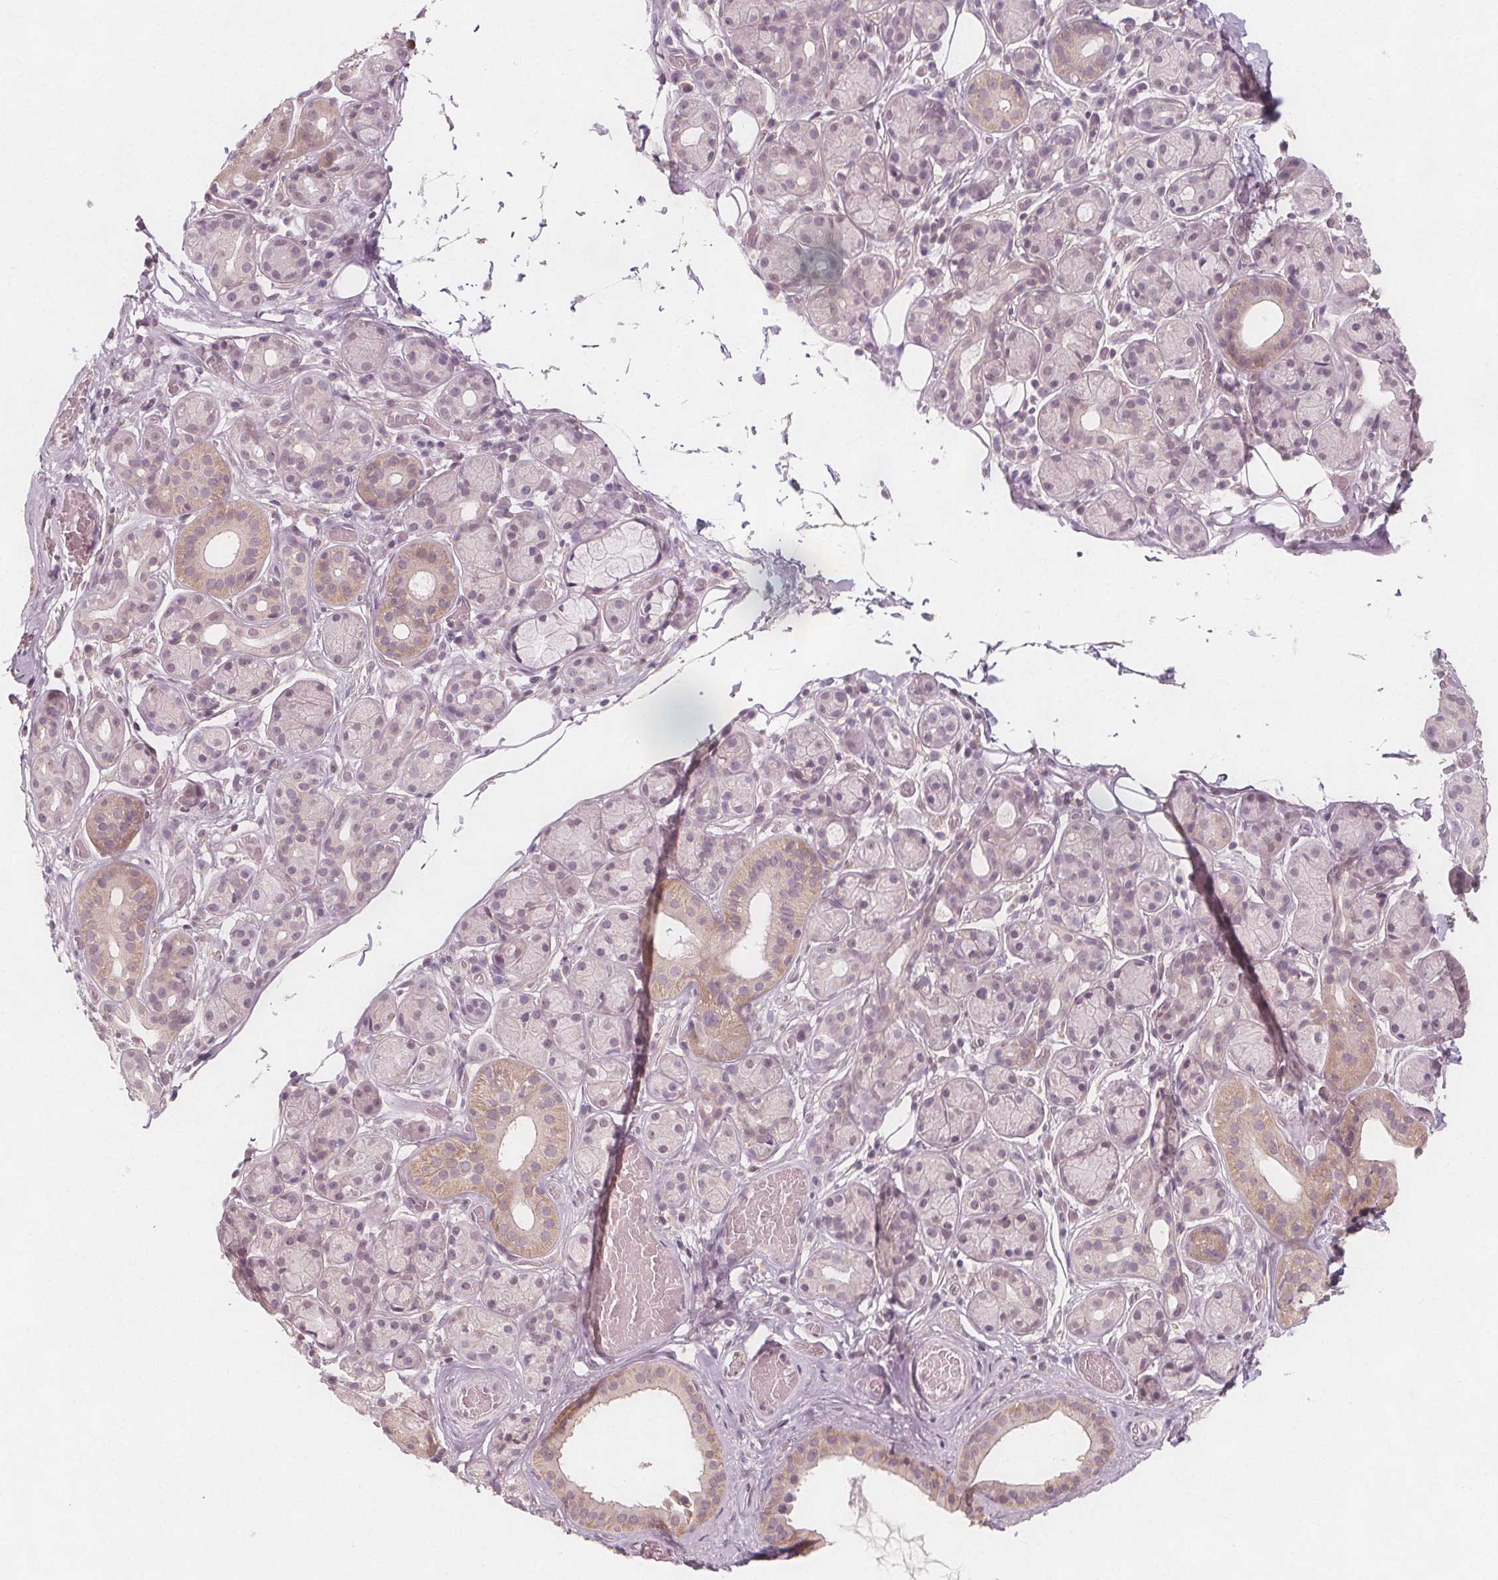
{"staining": {"intensity": "moderate", "quantity": "<25%", "location": "cytoplasmic/membranous"}, "tissue": "salivary gland", "cell_type": "Glandular cells", "image_type": "normal", "snomed": [{"axis": "morphology", "description": "Normal tissue, NOS"}, {"axis": "topography", "description": "Salivary gland"}, {"axis": "topography", "description": "Peripheral nerve tissue"}], "caption": "IHC staining of normal salivary gland, which shows low levels of moderate cytoplasmic/membranous positivity in approximately <25% of glandular cells indicating moderate cytoplasmic/membranous protein staining. The staining was performed using DAB (3,3'-diaminobenzidine) (brown) for protein detection and nuclei were counterstained in hematoxylin (blue).", "gene": "C1orf167", "patient": {"sex": "male", "age": 71}}